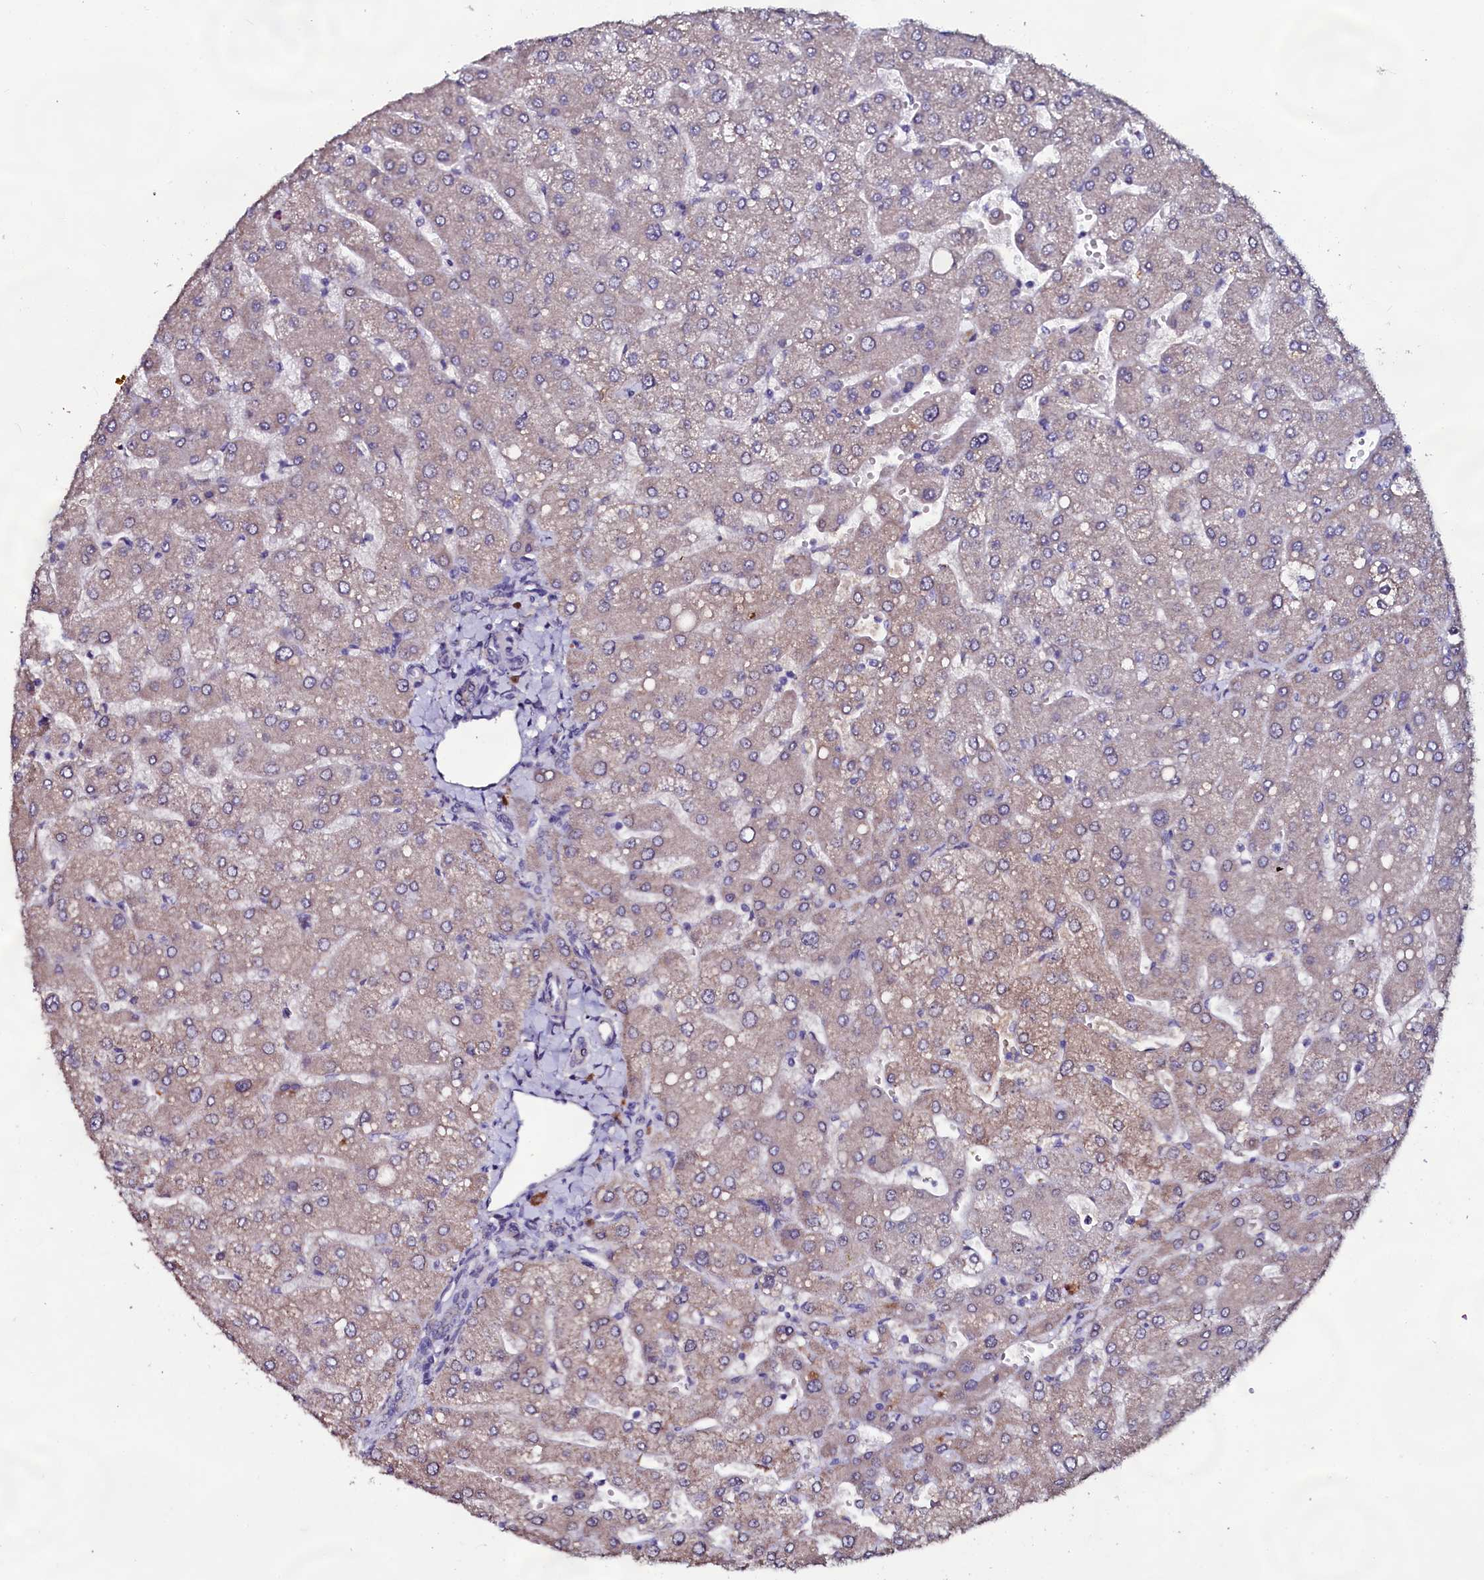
{"staining": {"intensity": "negative", "quantity": "none", "location": "none"}, "tissue": "liver", "cell_type": "Cholangiocytes", "image_type": "normal", "snomed": [{"axis": "morphology", "description": "Normal tissue, NOS"}, {"axis": "topography", "description": "Liver"}], "caption": "An IHC micrograph of unremarkable liver is shown. There is no staining in cholangiocytes of liver.", "gene": "USPL1", "patient": {"sex": "male", "age": 55}}